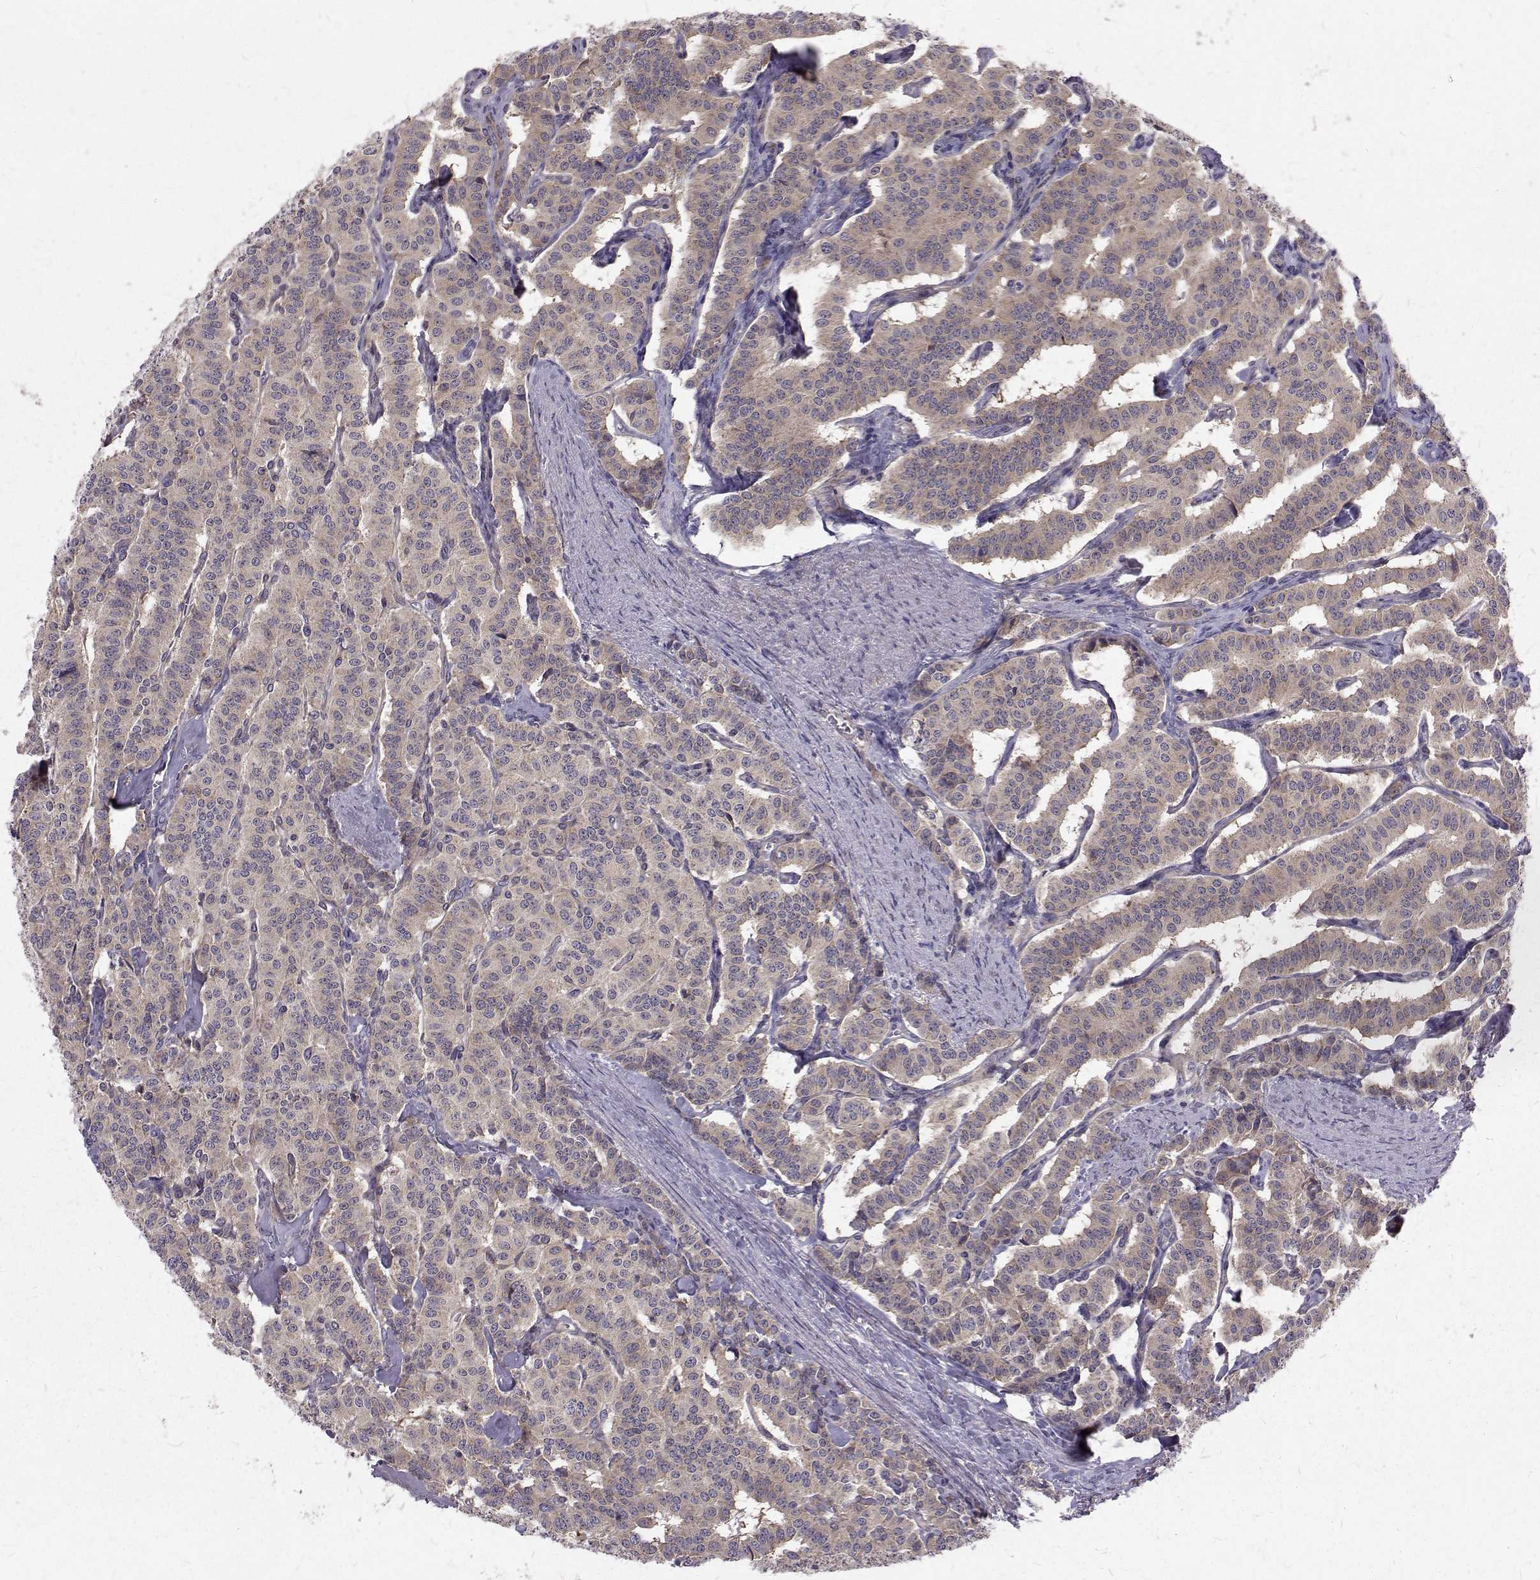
{"staining": {"intensity": "weak", "quantity": "25%-75%", "location": "cytoplasmic/membranous"}, "tissue": "carcinoid", "cell_type": "Tumor cells", "image_type": "cancer", "snomed": [{"axis": "morphology", "description": "Carcinoid, malignant, NOS"}, {"axis": "topography", "description": "Lung"}], "caption": "Weak cytoplasmic/membranous positivity for a protein is appreciated in approximately 25%-75% of tumor cells of carcinoid (malignant) using IHC.", "gene": "ARFGAP1", "patient": {"sex": "female", "age": 46}}